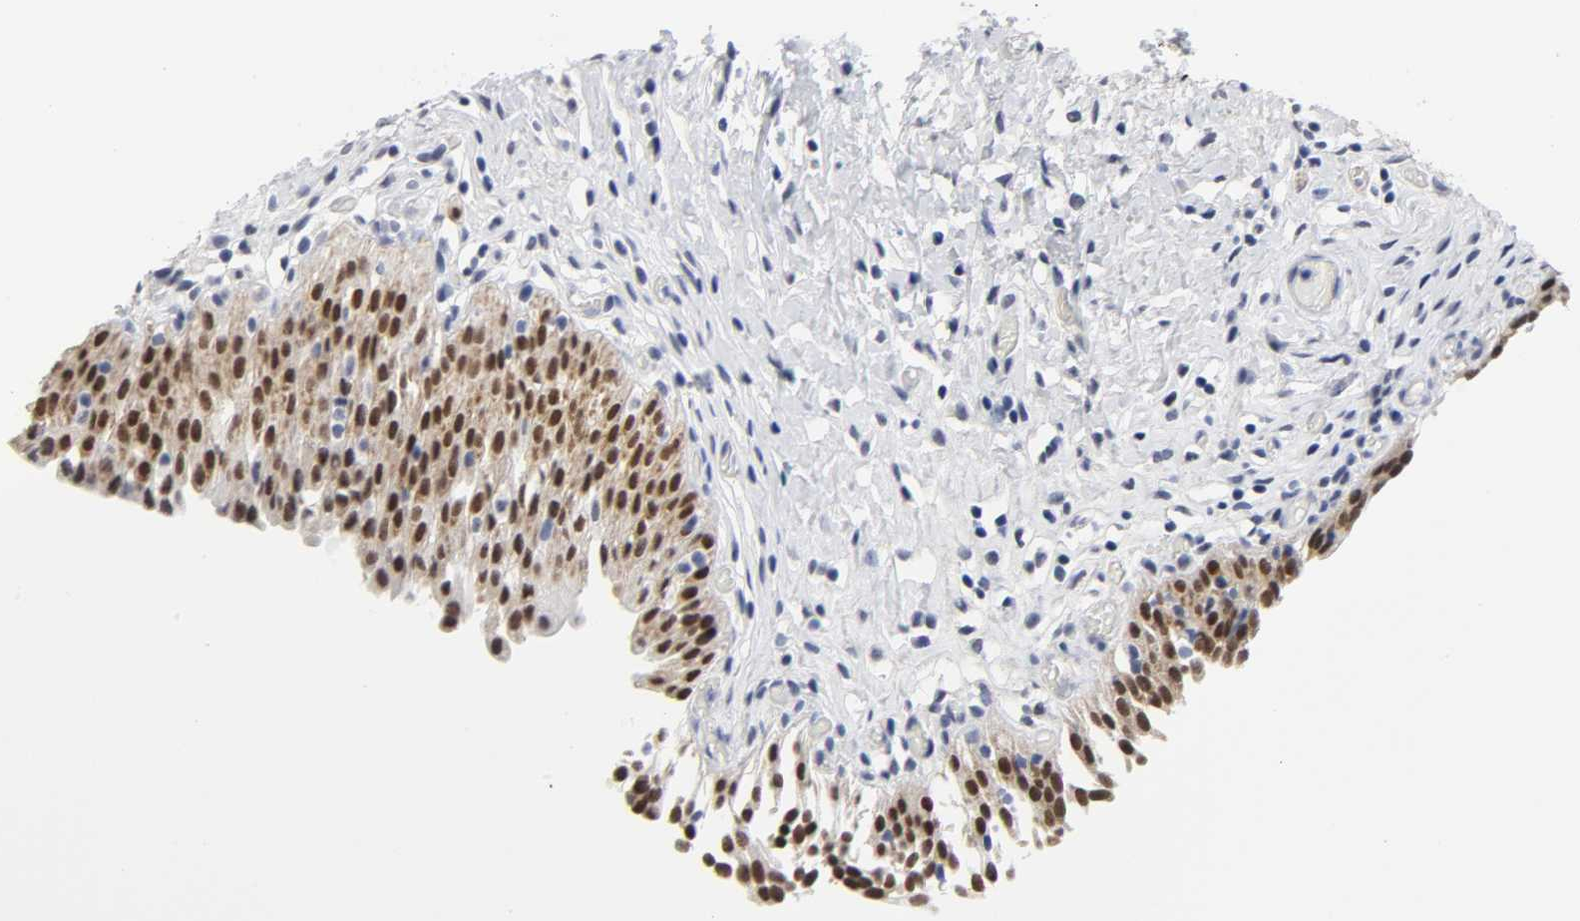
{"staining": {"intensity": "strong", "quantity": ">75%", "location": "cytoplasmic/membranous,nuclear"}, "tissue": "urinary bladder", "cell_type": "Urothelial cells", "image_type": "normal", "snomed": [{"axis": "morphology", "description": "Normal tissue, NOS"}, {"axis": "topography", "description": "Urinary bladder"}], "caption": "A brown stain shows strong cytoplasmic/membranous,nuclear expression of a protein in urothelial cells of benign urinary bladder. The staining was performed using DAB (3,3'-diaminobenzidine), with brown indicating positive protein expression. Nuclei are stained blue with hematoxylin.", "gene": "GRHL2", "patient": {"sex": "male", "age": 51}}